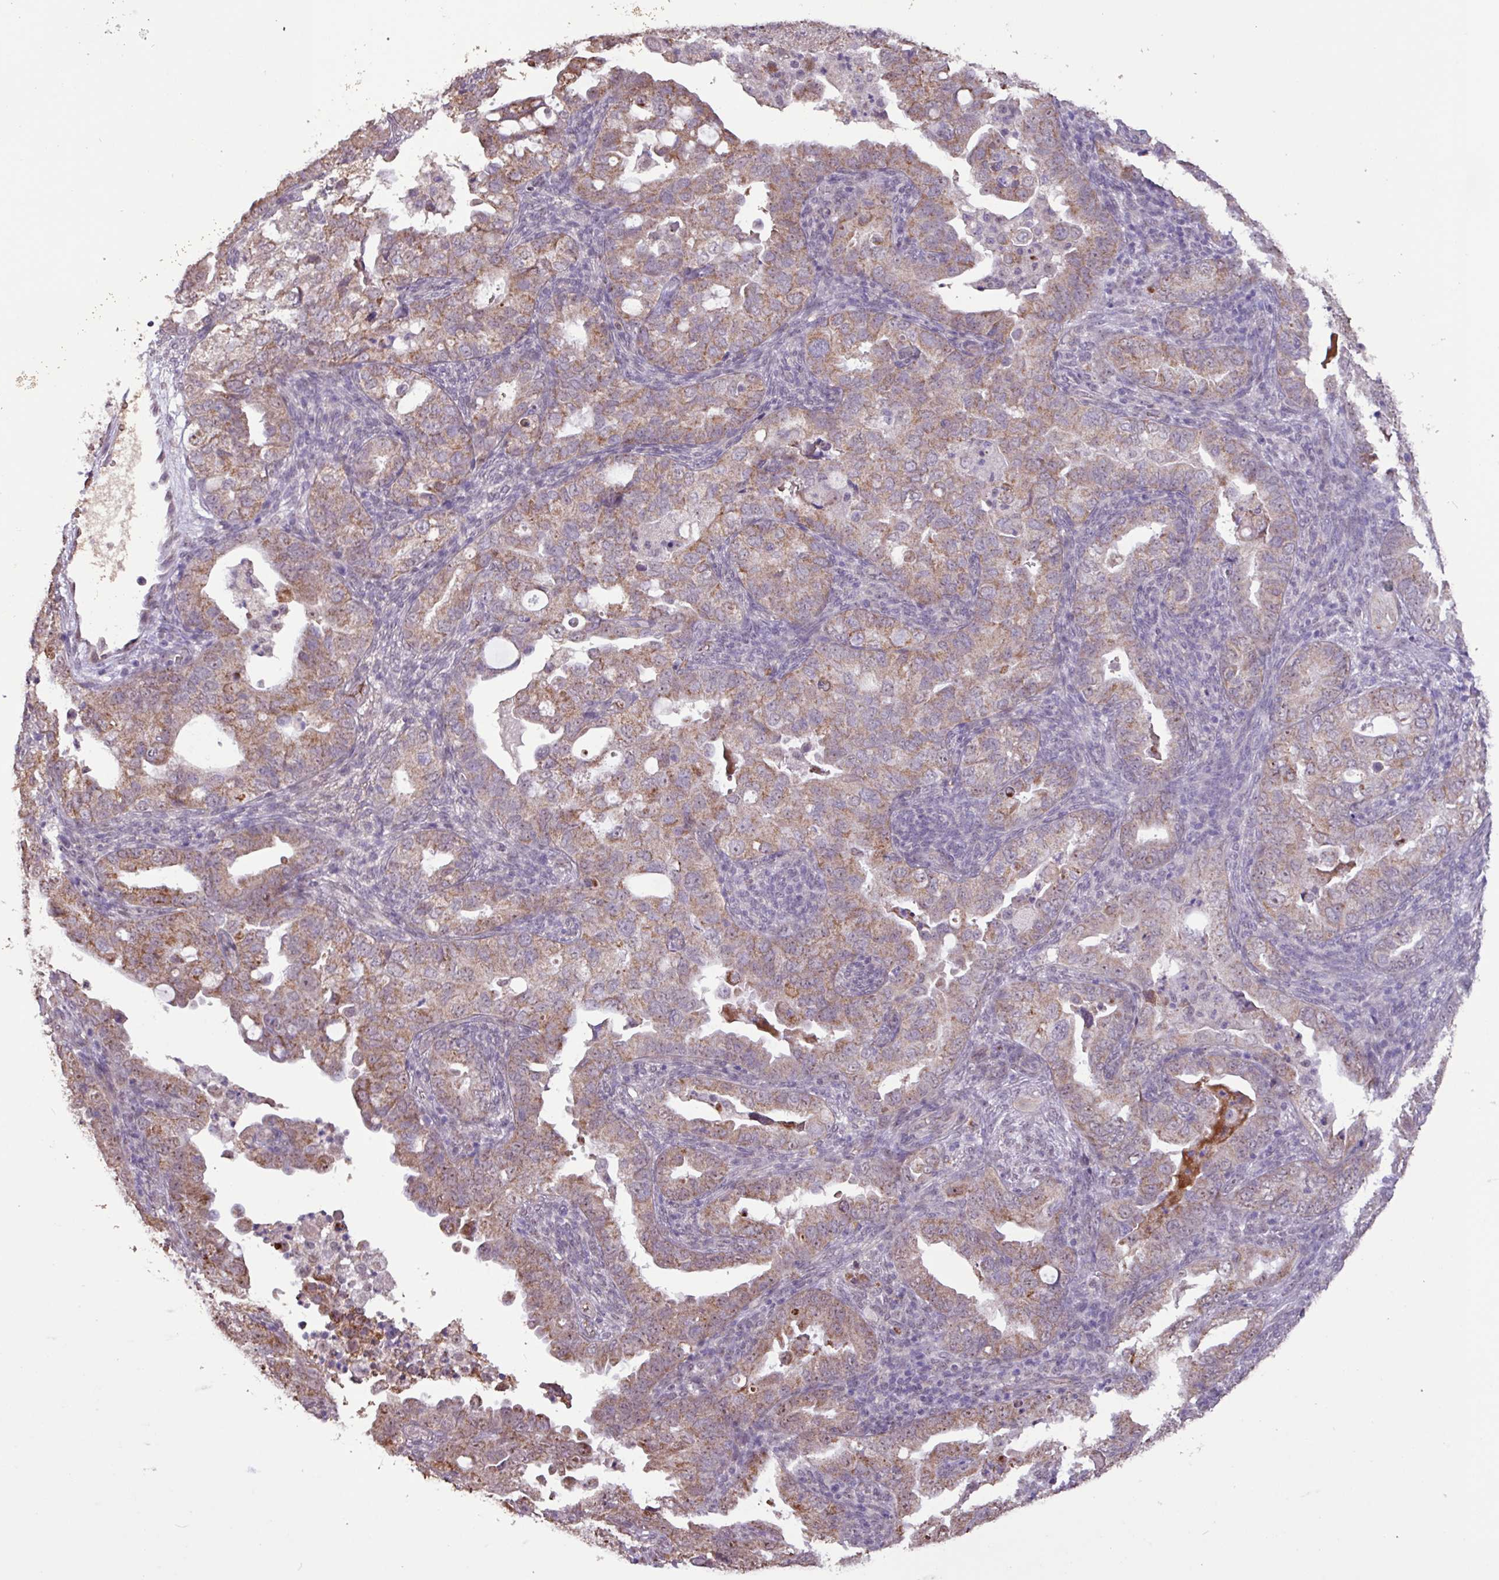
{"staining": {"intensity": "moderate", "quantity": ">75%", "location": "cytoplasmic/membranous"}, "tissue": "endometrial cancer", "cell_type": "Tumor cells", "image_type": "cancer", "snomed": [{"axis": "morphology", "description": "Adenocarcinoma, NOS"}, {"axis": "topography", "description": "Endometrium"}], "caption": "Brown immunohistochemical staining in human endometrial cancer (adenocarcinoma) demonstrates moderate cytoplasmic/membranous positivity in approximately >75% of tumor cells.", "gene": "L3MBTL3", "patient": {"sex": "female", "age": 57}}